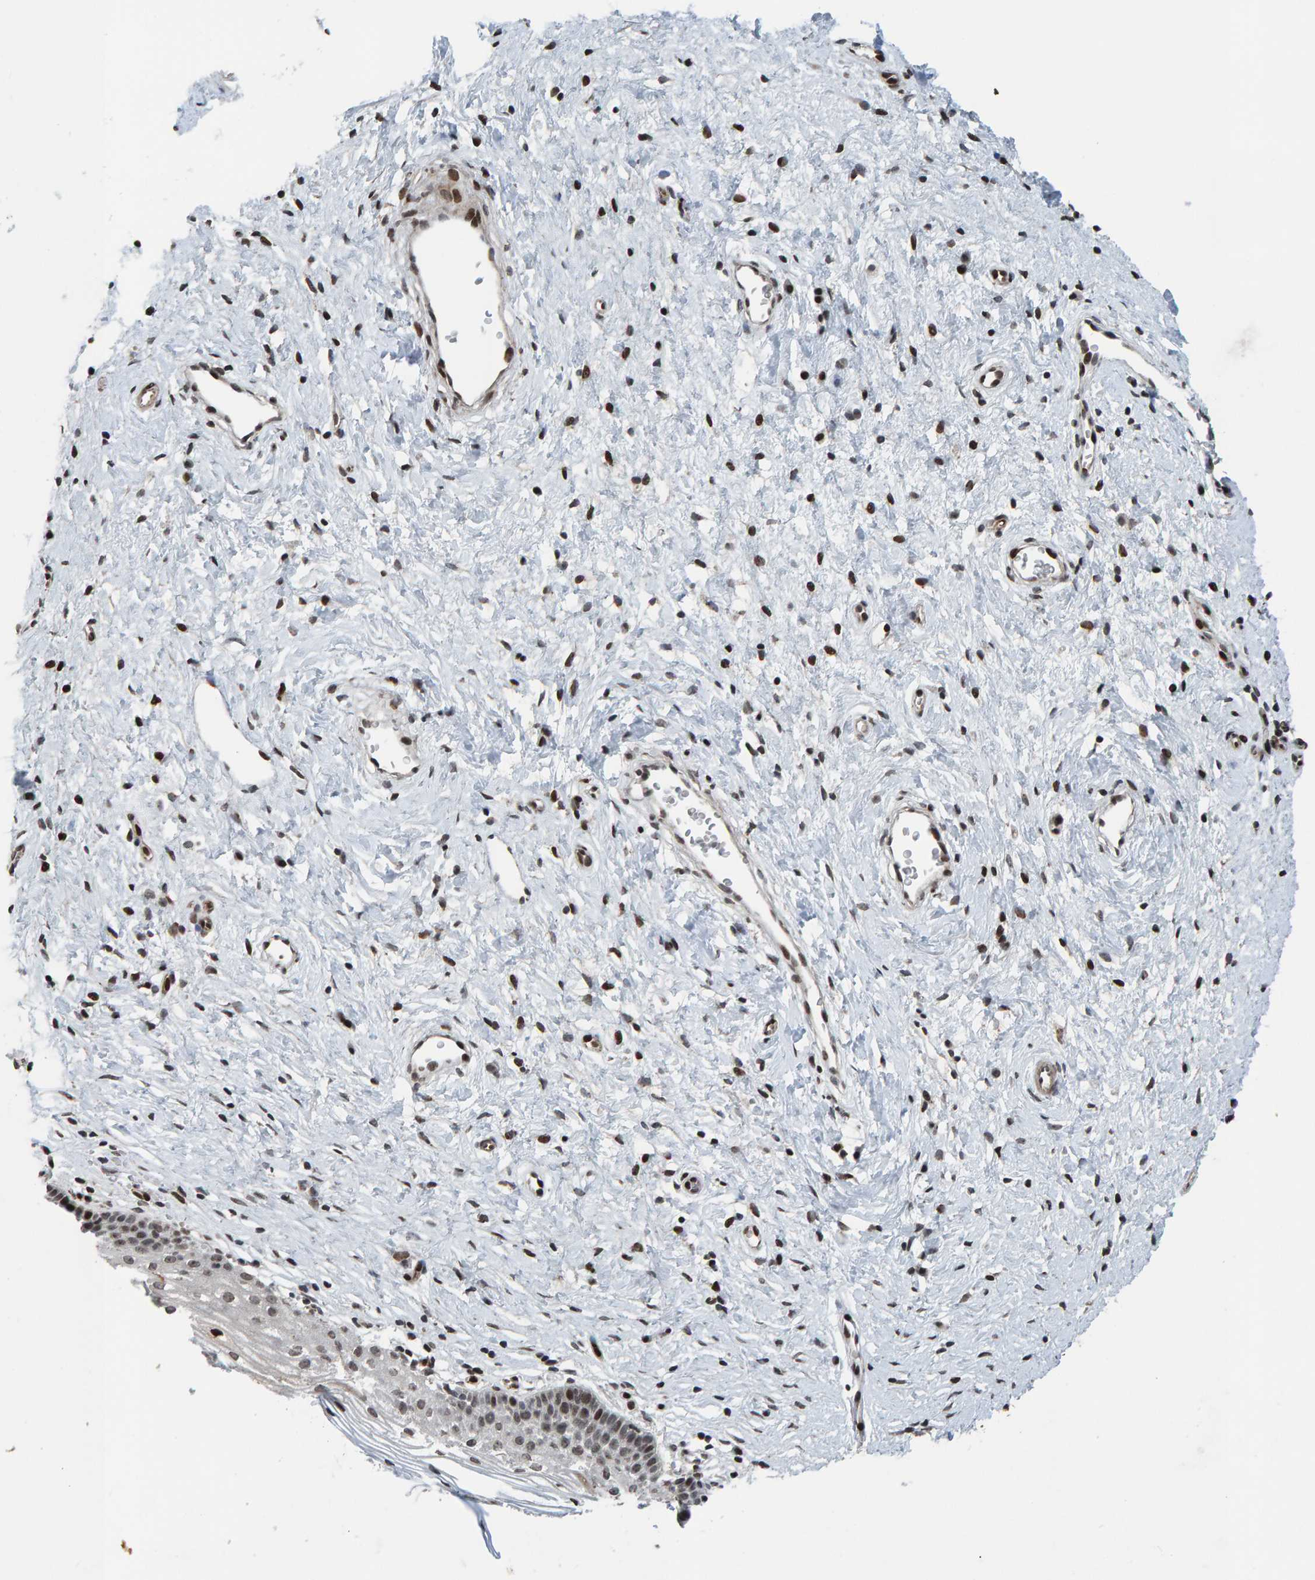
{"staining": {"intensity": "moderate", "quantity": ">75%", "location": "nuclear"}, "tissue": "cervix", "cell_type": "Glandular cells", "image_type": "normal", "snomed": [{"axis": "morphology", "description": "Normal tissue, NOS"}, {"axis": "topography", "description": "Cervix"}], "caption": "IHC image of normal cervix: cervix stained using immunohistochemistry (IHC) demonstrates medium levels of moderate protein expression localized specifically in the nuclear of glandular cells, appearing as a nuclear brown color.", "gene": "ZNF366", "patient": {"sex": "female", "age": 27}}